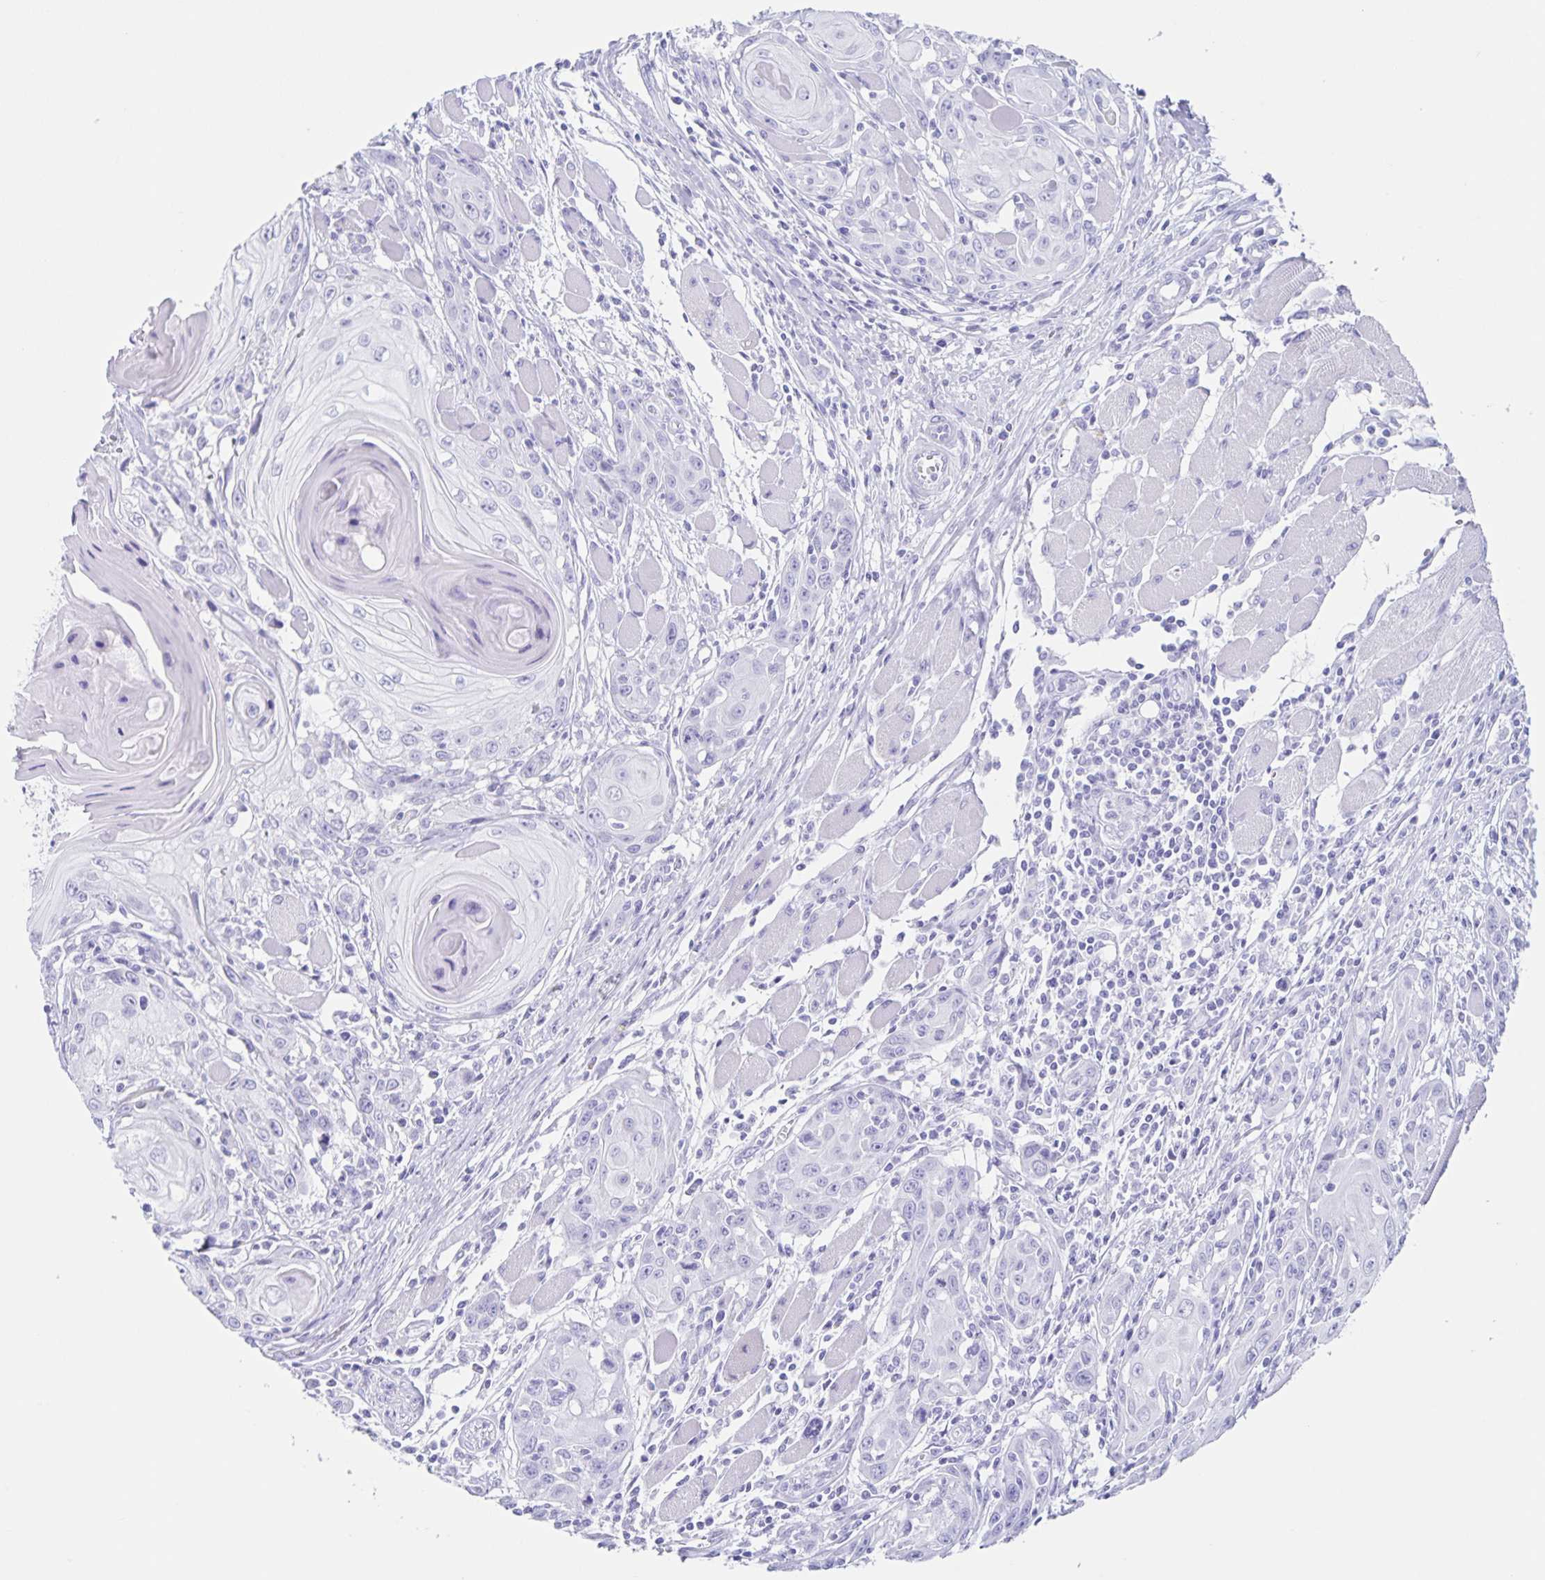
{"staining": {"intensity": "negative", "quantity": "none", "location": "none"}, "tissue": "head and neck cancer", "cell_type": "Tumor cells", "image_type": "cancer", "snomed": [{"axis": "morphology", "description": "Squamous cell carcinoma, NOS"}, {"axis": "topography", "description": "Head-Neck"}], "caption": "Photomicrograph shows no protein expression in tumor cells of squamous cell carcinoma (head and neck) tissue.", "gene": "C12orf56", "patient": {"sex": "female", "age": 80}}